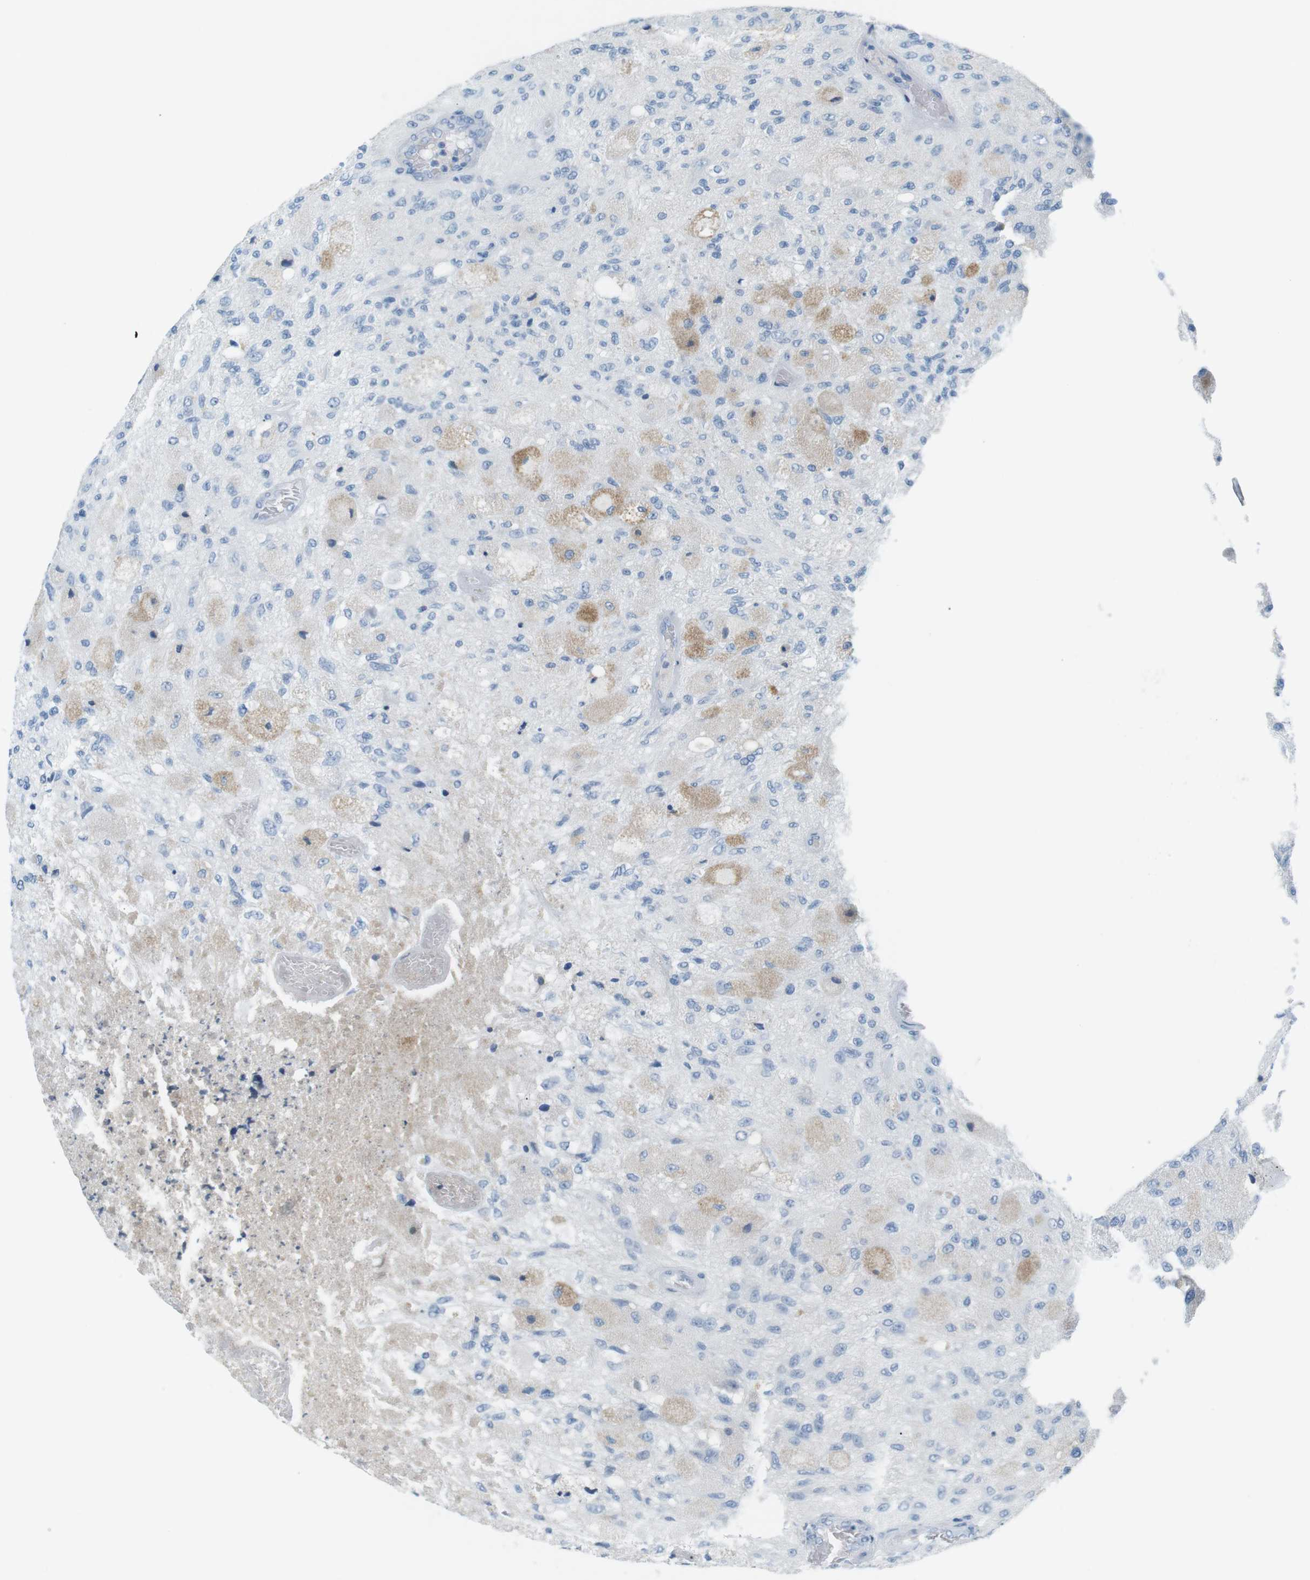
{"staining": {"intensity": "negative", "quantity": "none", "location": "none"}, "tissue": "glioma", "cell_type": "Tumor cells", "image_type": "cancer", "snomed": [{"axis": "morphology", "description": "Normal tissue, NOS"}, {"axis": "morphology", "description": "Glioma, malignant, High grade"}, {"axis": "topography", "description": "Cerebral cortex"}], "caption": "Tumor cells are negative for protein expression in human malignant glioma (high-grade). (Immunohistochemistry (ihc), brightfield microscopy, high magnification).", "gene": "AZGP1", "patient": {"sex": "male", "age": 77}}